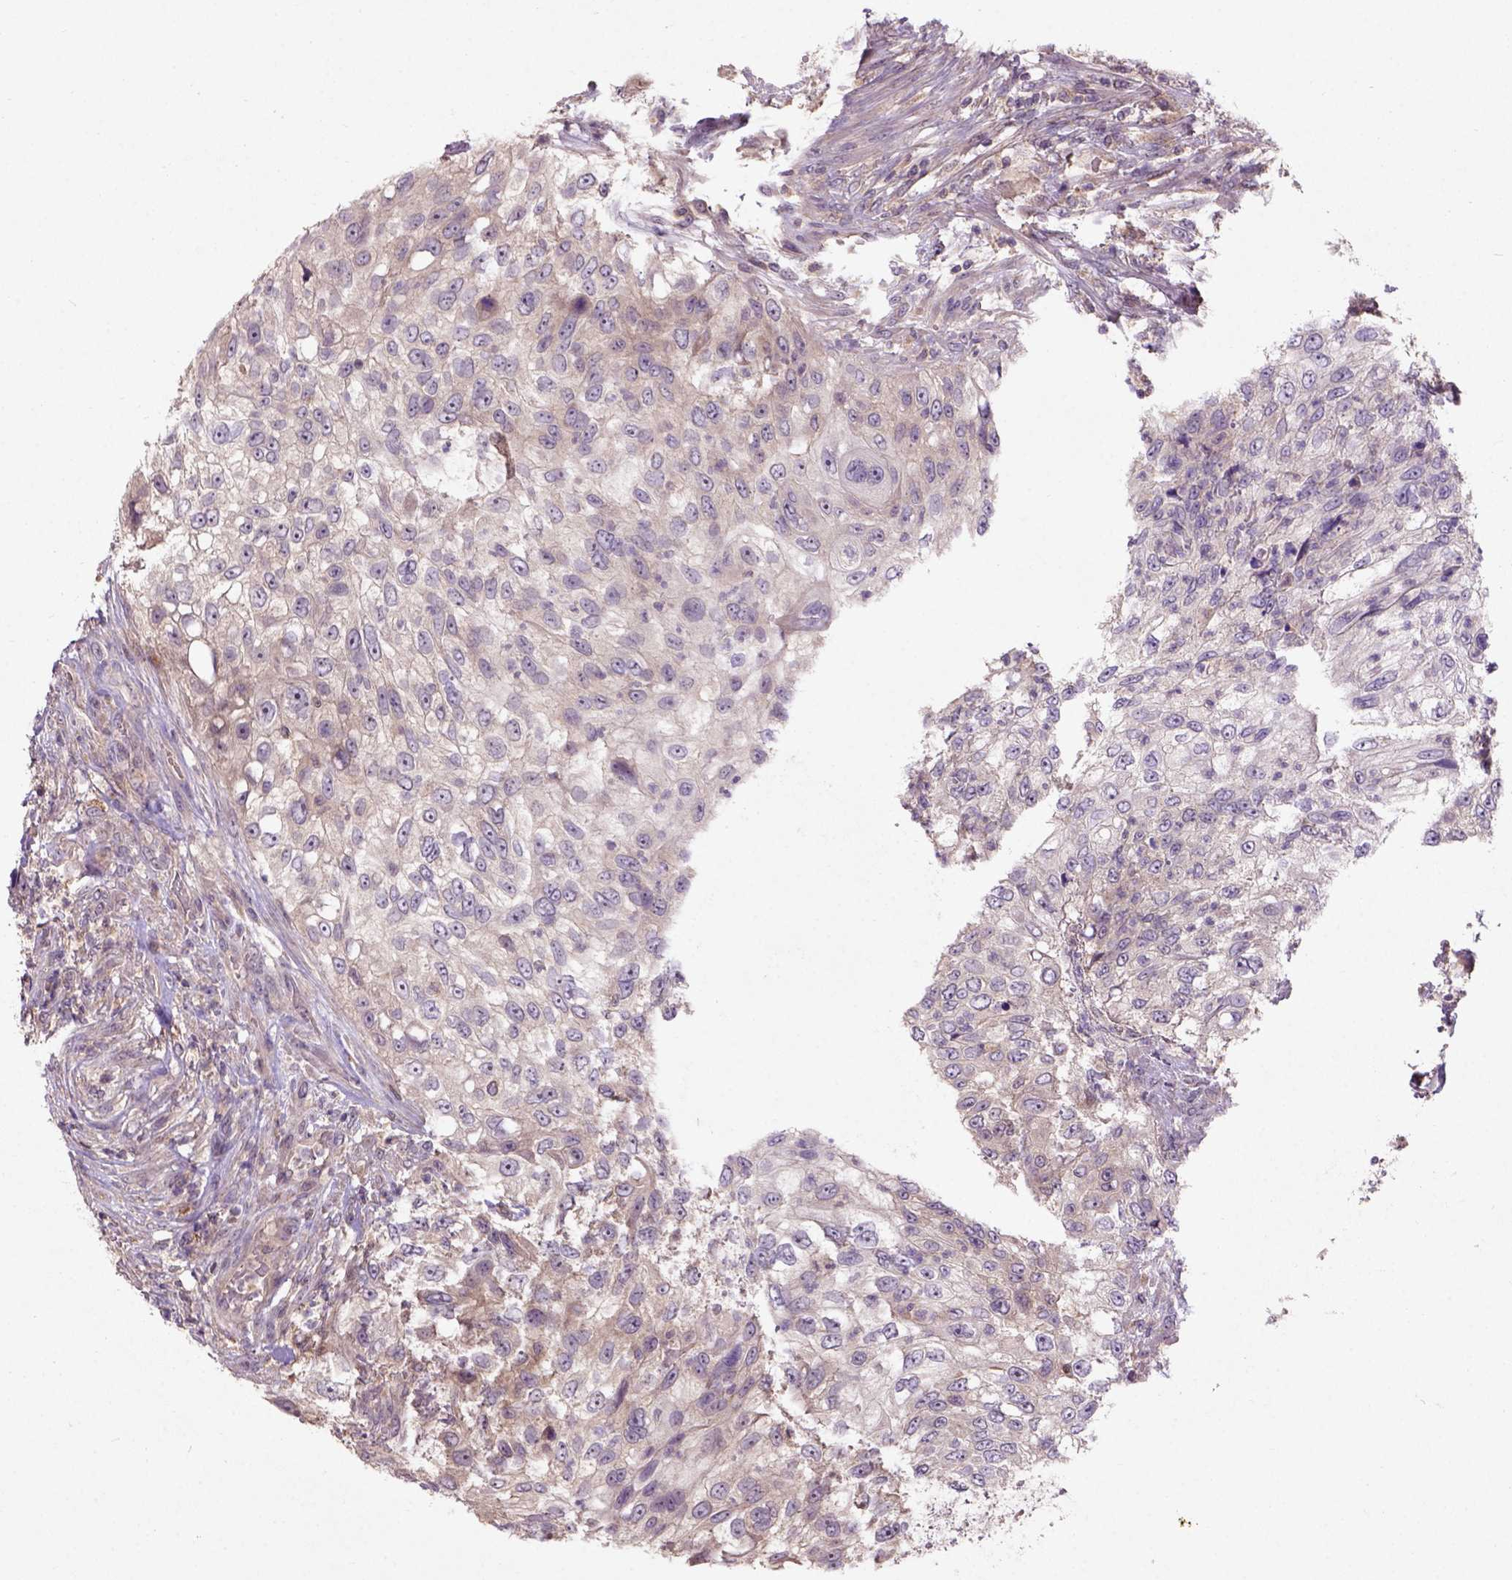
{"staining": {"intensity": "negative", "quantity": "none", "location": "none"}, "tissue": "urothelial cancer", "cell_type": "Tumor cells", "image_type": "cancer", "snomed": [{"axis": "morphology", "description": "Urothelial carcinoma, High grade"}, {"axis": "topography", "description": "Urinary bladder"}], "caption": "Immunohistochemistry (IHC) photomicrograph of urothelial cancer stained for a protein (brown), which demonstrates no staining in tumor cells.", "gene": "KBTBD8", "patient": {"sex": "female", "age": 60}}